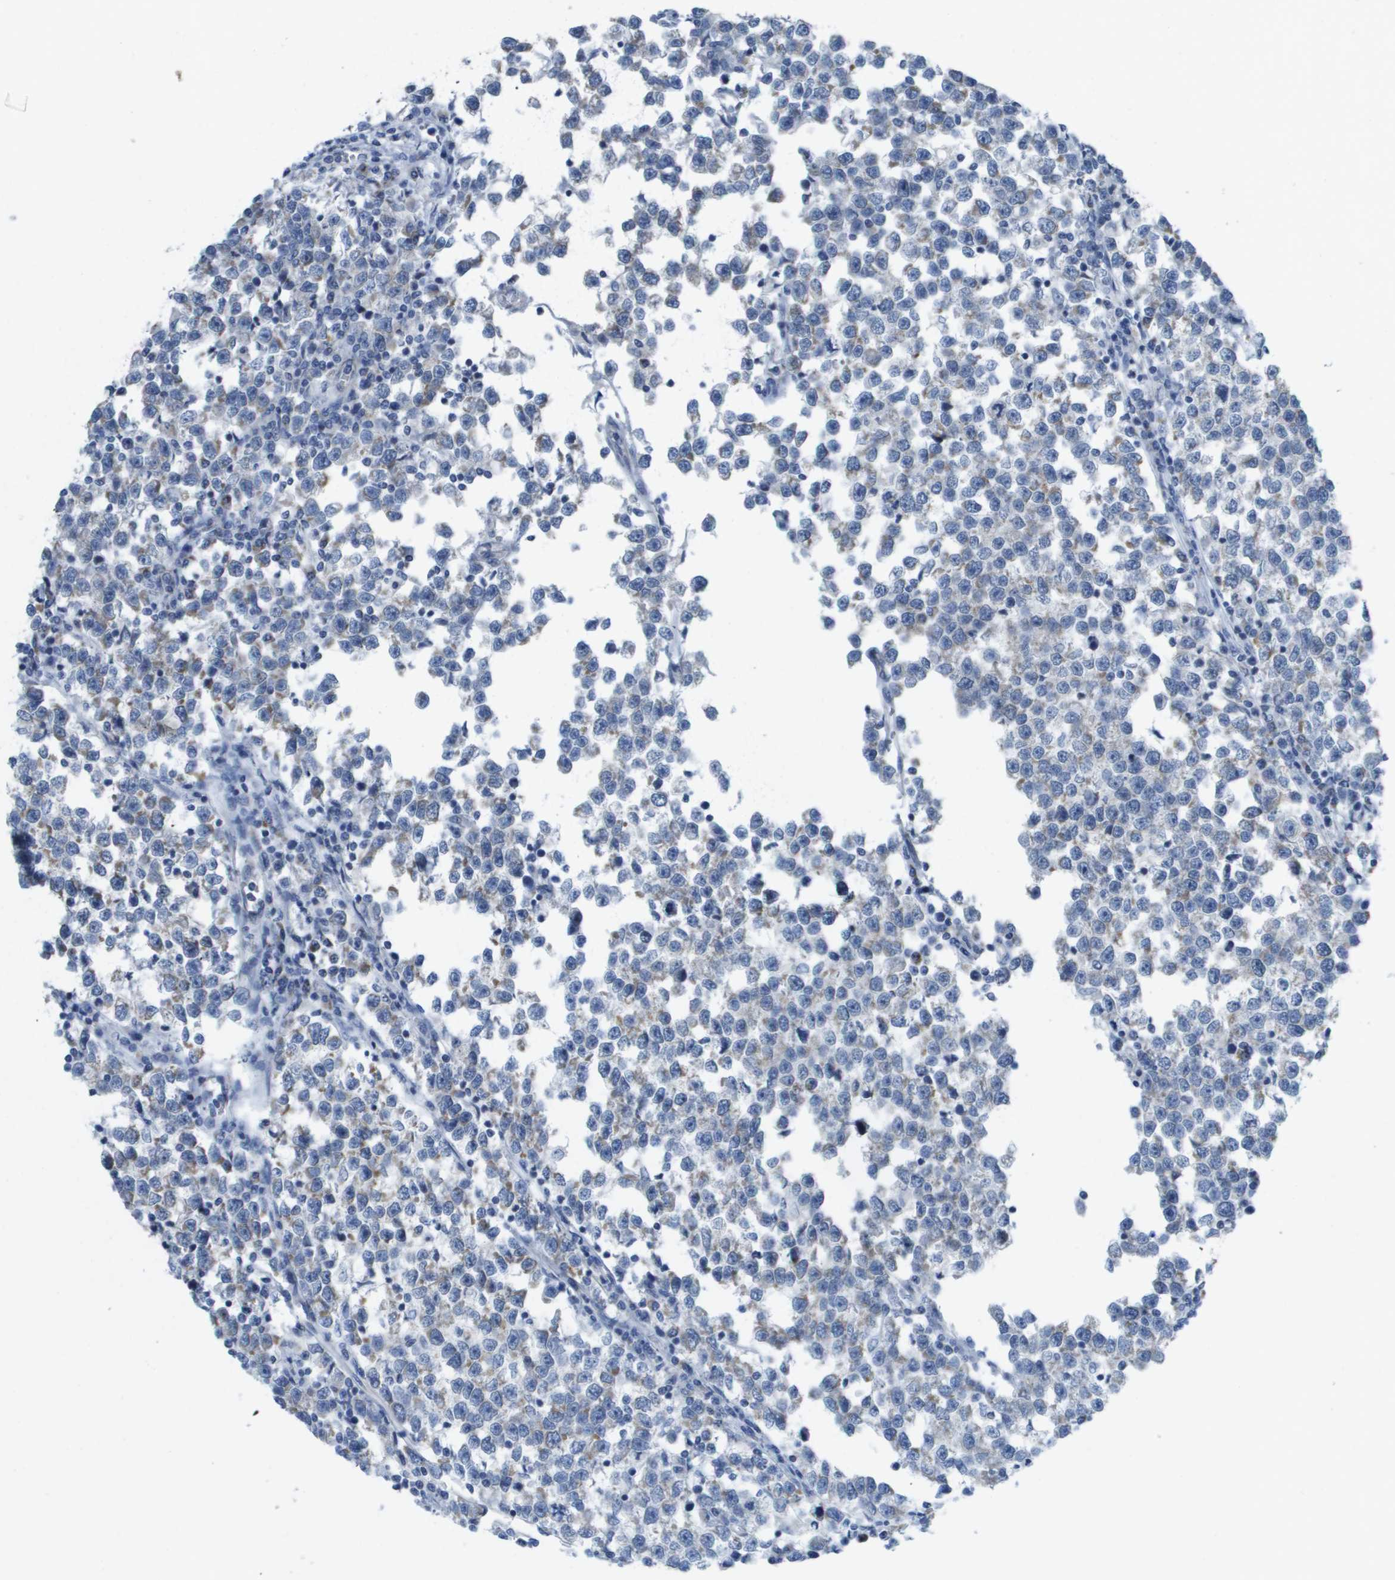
{"staining": {"intensity": "moderate", "quantity": "<25%", "location": "cytoplasmic/membranous"}, "tissue": "testis cancer", "cell_type": "Tumor cells", "image_type": "cancer", "snomed": [{"axis": "morphology", "description": "Normal tissue, NOS"}, {"axis": "morphology", "description": "Seminoma, NOS"}, {"axis": "topography", "description": "Testis"}], "caption": "Seminoma (testis) was stained to show a protein in brown. There is low levels of moderate cytoplasmic/membranous expression in about <25% of tumor cells.", "gene": "TMEM223", "patient": {"sex": "male", "age": 43}}